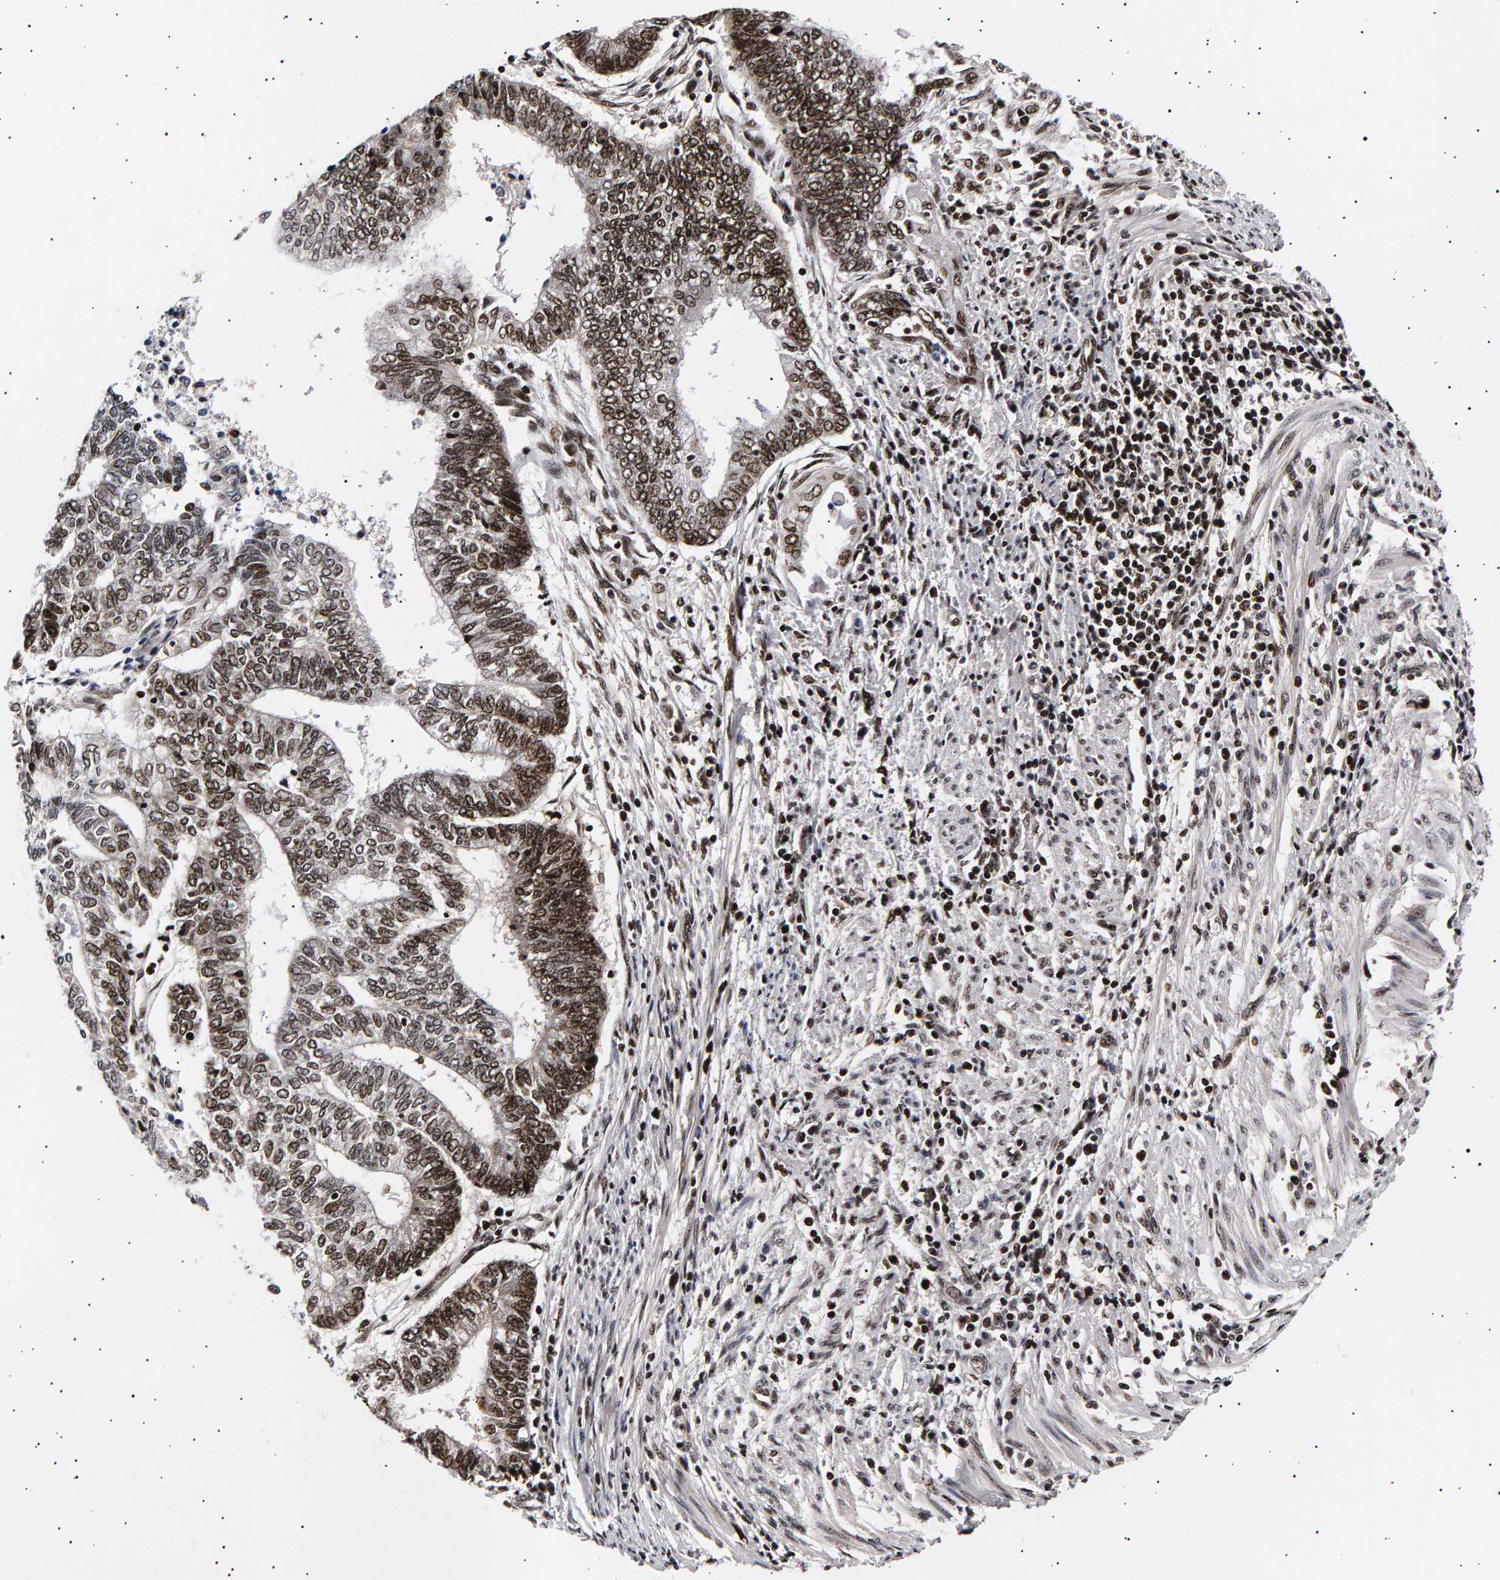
{"staining": {"intensity": "strong", "quantity": ">75%", "location": "nuclear"}, "tissue": "endometrial cancer", "cell_type": "Tumor cells", "image_type": "cancer", "snomed": [{"axis": "morphology", "description": "Adenocarcinoma, NOS"}, {"axis": "topography", "description": "Uterus"}, {"axis": "topography", "description": "Endometrium"}], "caption": "Immunohistochemical staining of human endometrial adenocarcinoma displays strong nuclear protein expression in approximately >75% of tumor cells.", "gene": "ANKRD40", "patient": {"sex": "female", "age": 70}}